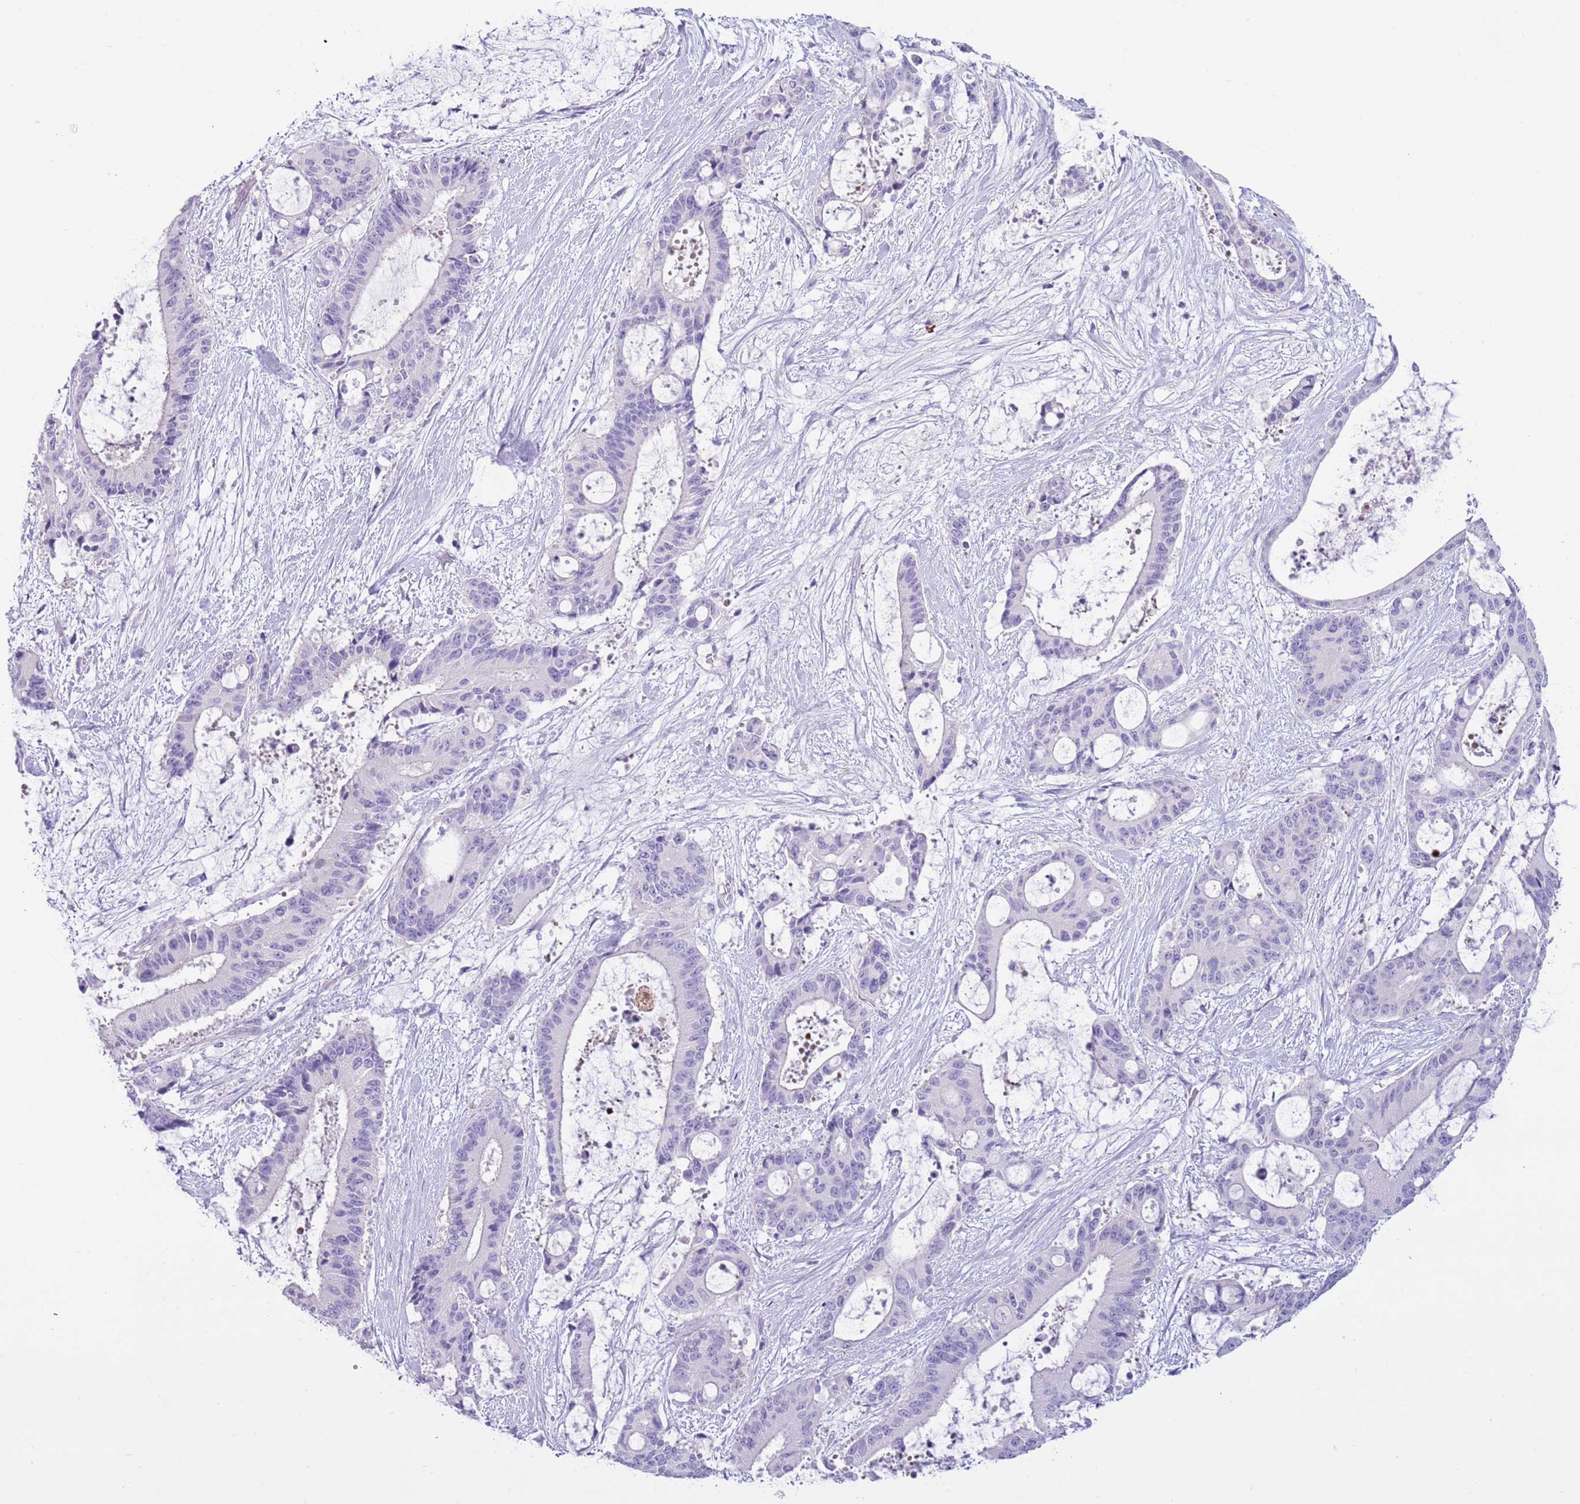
{"staining": {"intensity": "negative", "quantity": "none", "location": "none"}, "tissue": "liver cancer", "cell_type": "Tumor cells", "image_type": "cancer", "snomed": [{"axis": "morphology", "description": "Normal tissue, NOS"}, {"axis": "morphology", "description": "Cholangiocarcinoma"}, {"axis": "topography", "description": "Liver"}, {"axis": "topography", "description": "Peripheral nerve tissue"}], "caption": "Liver cancer stained for a protein using IHC shows no expression tumor cells.", "gene": "CLEC2A", "patient": {"sex": "female", "age": 73}}